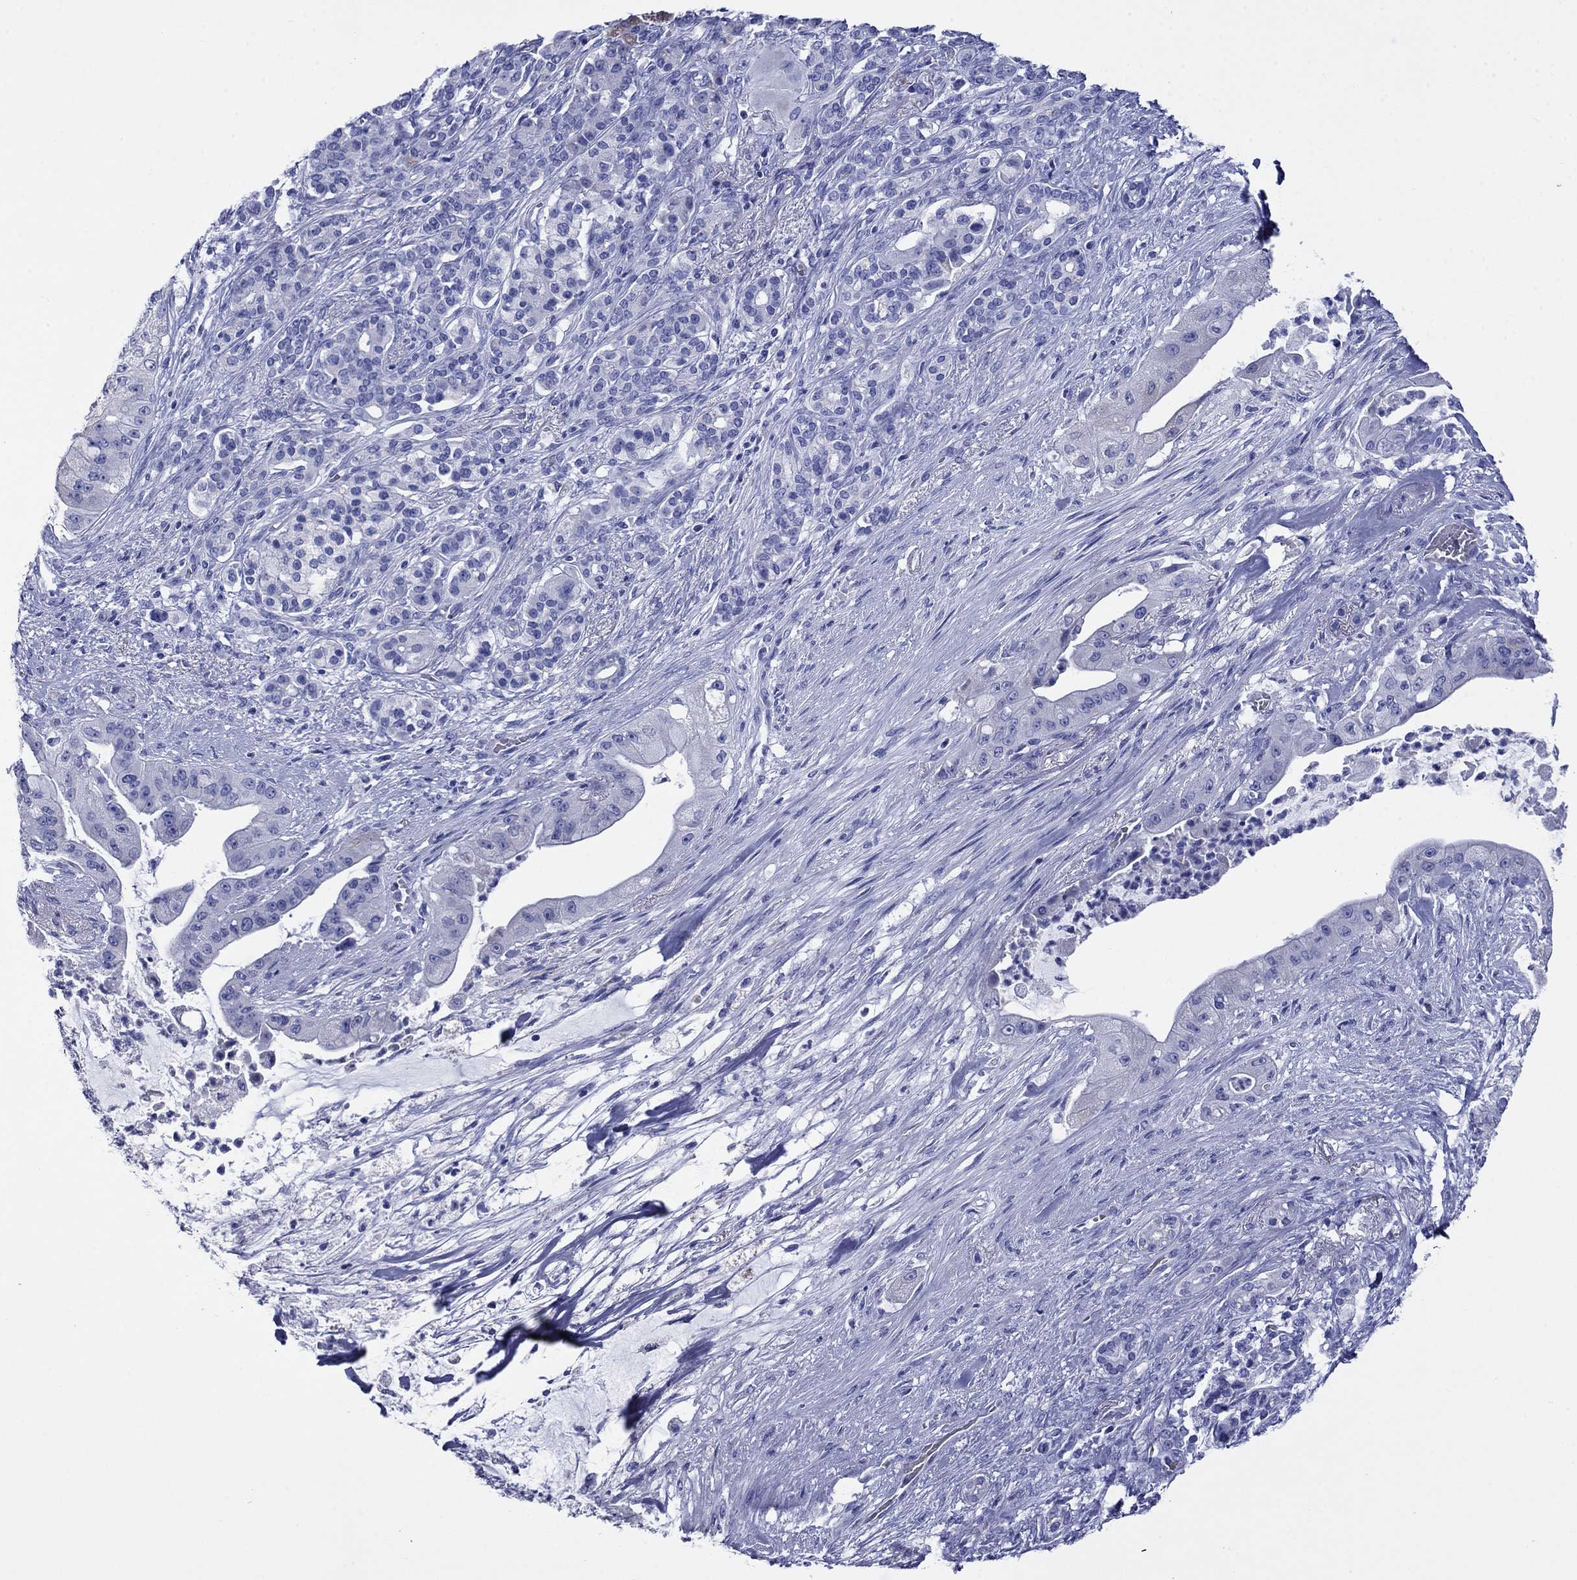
{"staining": {"intensity": "negative", "quantity": "none", "location": "none"}, "tissue": "pancreatic cancer", "cell_type": "Tumor cells", "image_type": "cancer", "snomed": [{"axis": "morphology", "description": "Normal tissue, NOS"}, {"axis": "morphology", "description": "Inflammation, NOS"}, {"axis": "morphology", "description": "Adenocarcinoma, NOS"}, {"axis": "topography", "description": "Pancreas"}], "caption": "Human pancreatic cancer stained for a protein using immunohistochemistry (IHC) demonstrates no staining in tumor cells.", "gene": "GIP", "patient": {"sex": "male", "age": 57}}